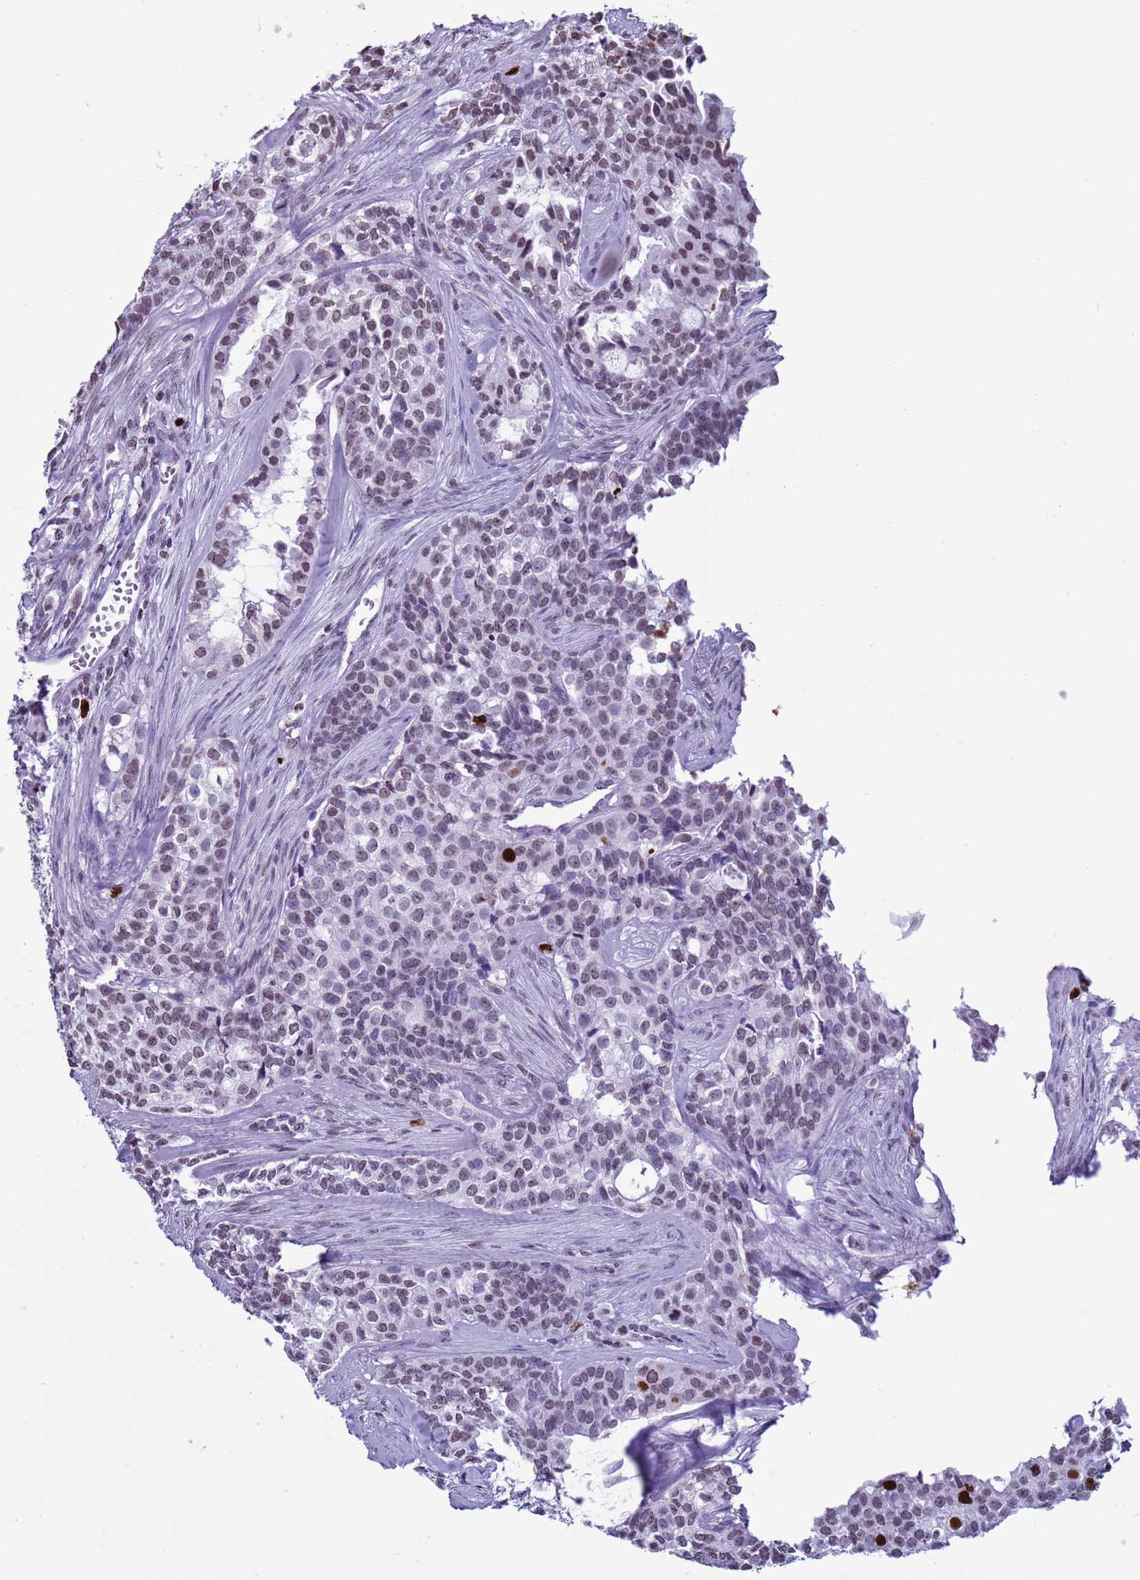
{"staining": {"intensity": "strong", "quantity": "<25%", "location": "nuclear"}, "tissue": "head and neck cancer", "cell_type": "Tumor cells", "image_type": "cancer", "snomed": [{"axis": "morphology", "description": "Adenocarcinoma, NOS"}, {"axis": "topography", "description": "Head-Neck"}], "caption": "Immunohistochemistry (IHC) (DAB) staining of head and neck adenocarcinoma shows strong nuclear protein expression in about <25% of tumor cells.", "gene": "H4C8", "patient": {"sex": "male", "age": 81}}